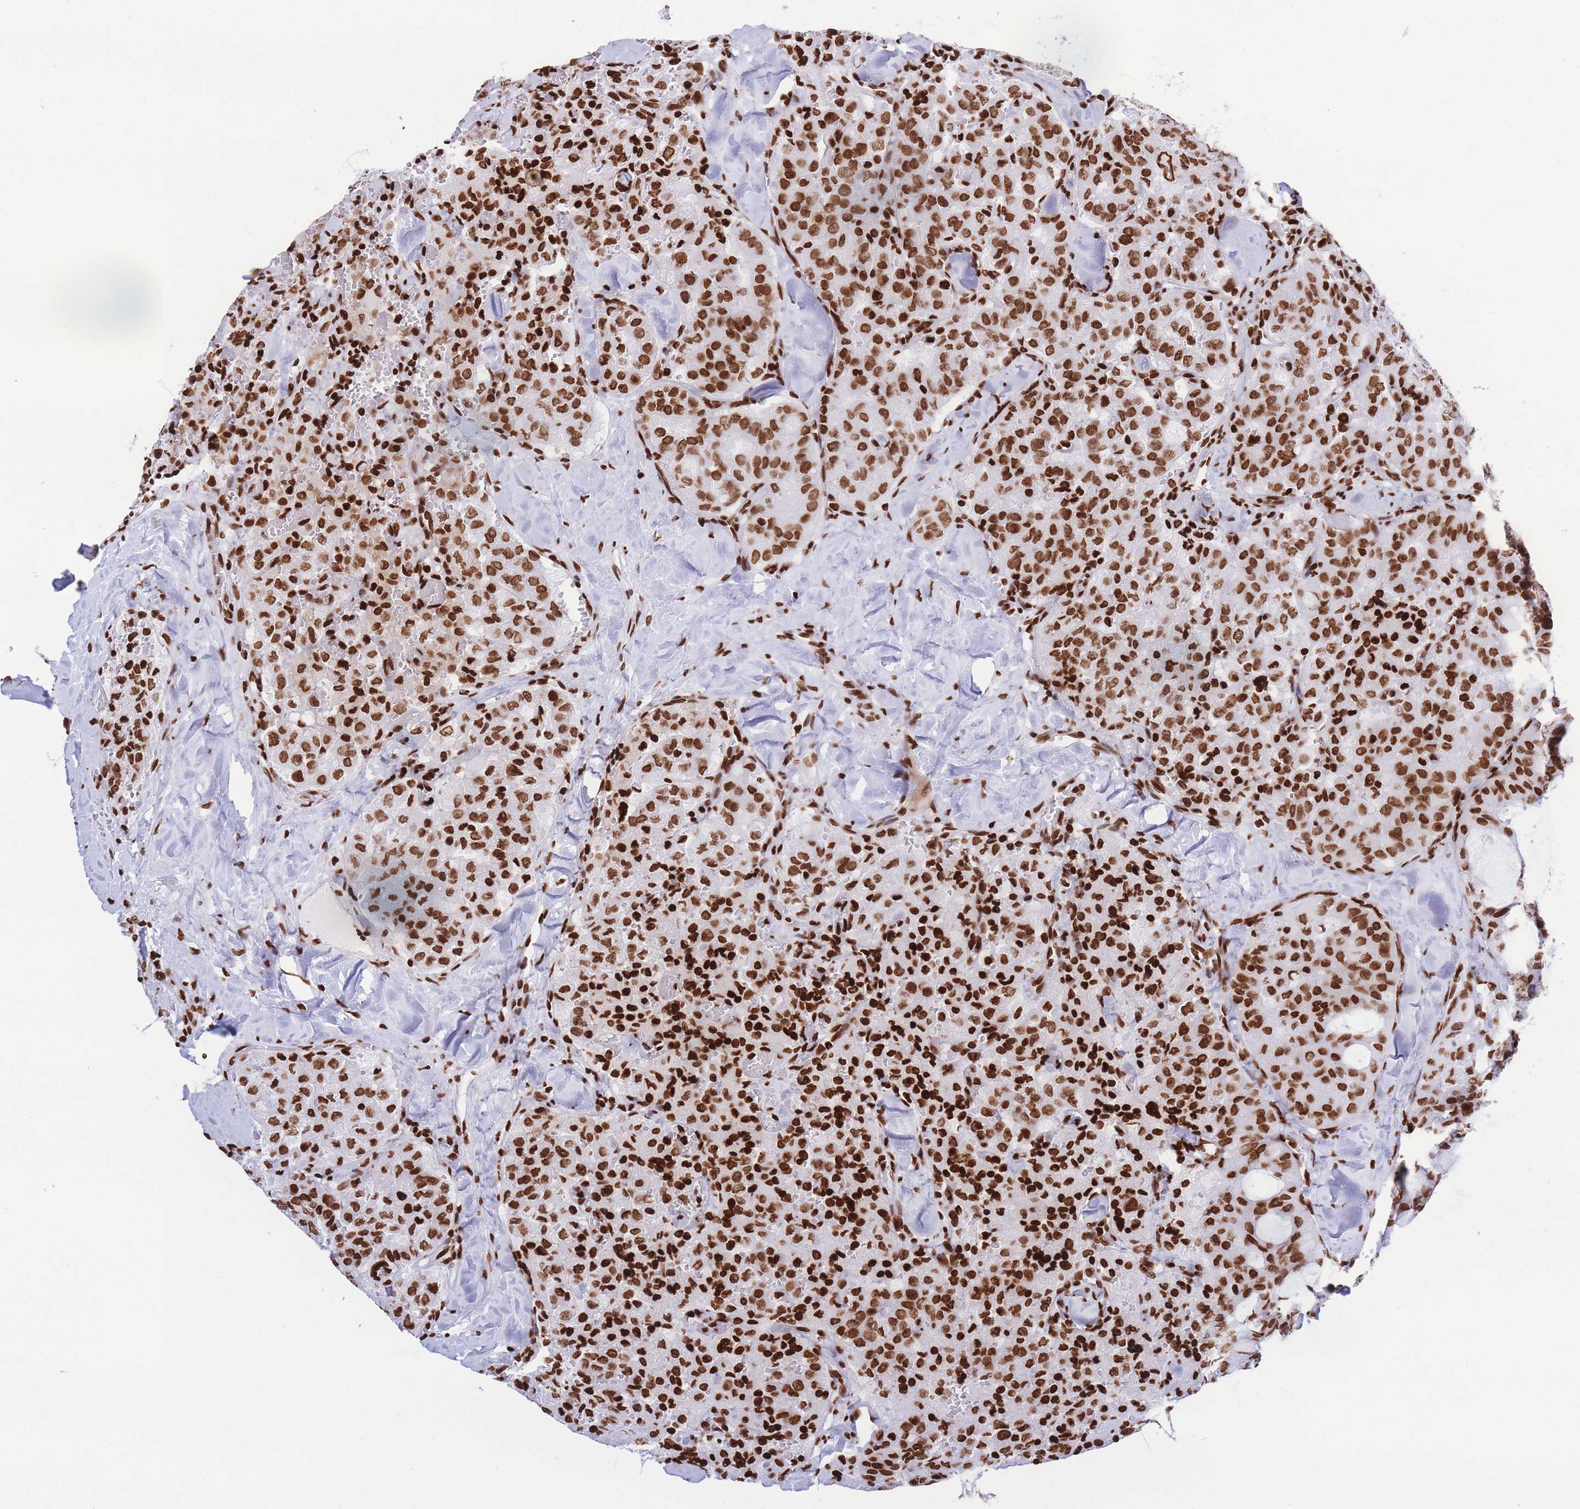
{"staining": {"intensity": "strong", "quantity": ">75%", "location": "nuclear"}, "tissue": "thyroid cancer", "cell_type": "Tumor cells", "image_type": "cancer", "snomed": [{"axis": "morphology", "description": "Follicular adenoma carcinoma, NOS"}, {"axis": "topography", "description": "Thyroid gland"}], "caption": "Brown immunohistochemical staining in thyroid follicular adenoma carcinoma displays strong nuclear staining in approximately >75% of tumor cells.", "gene": "H2BC11", "patient": {"sex": "male", "age": 75}}